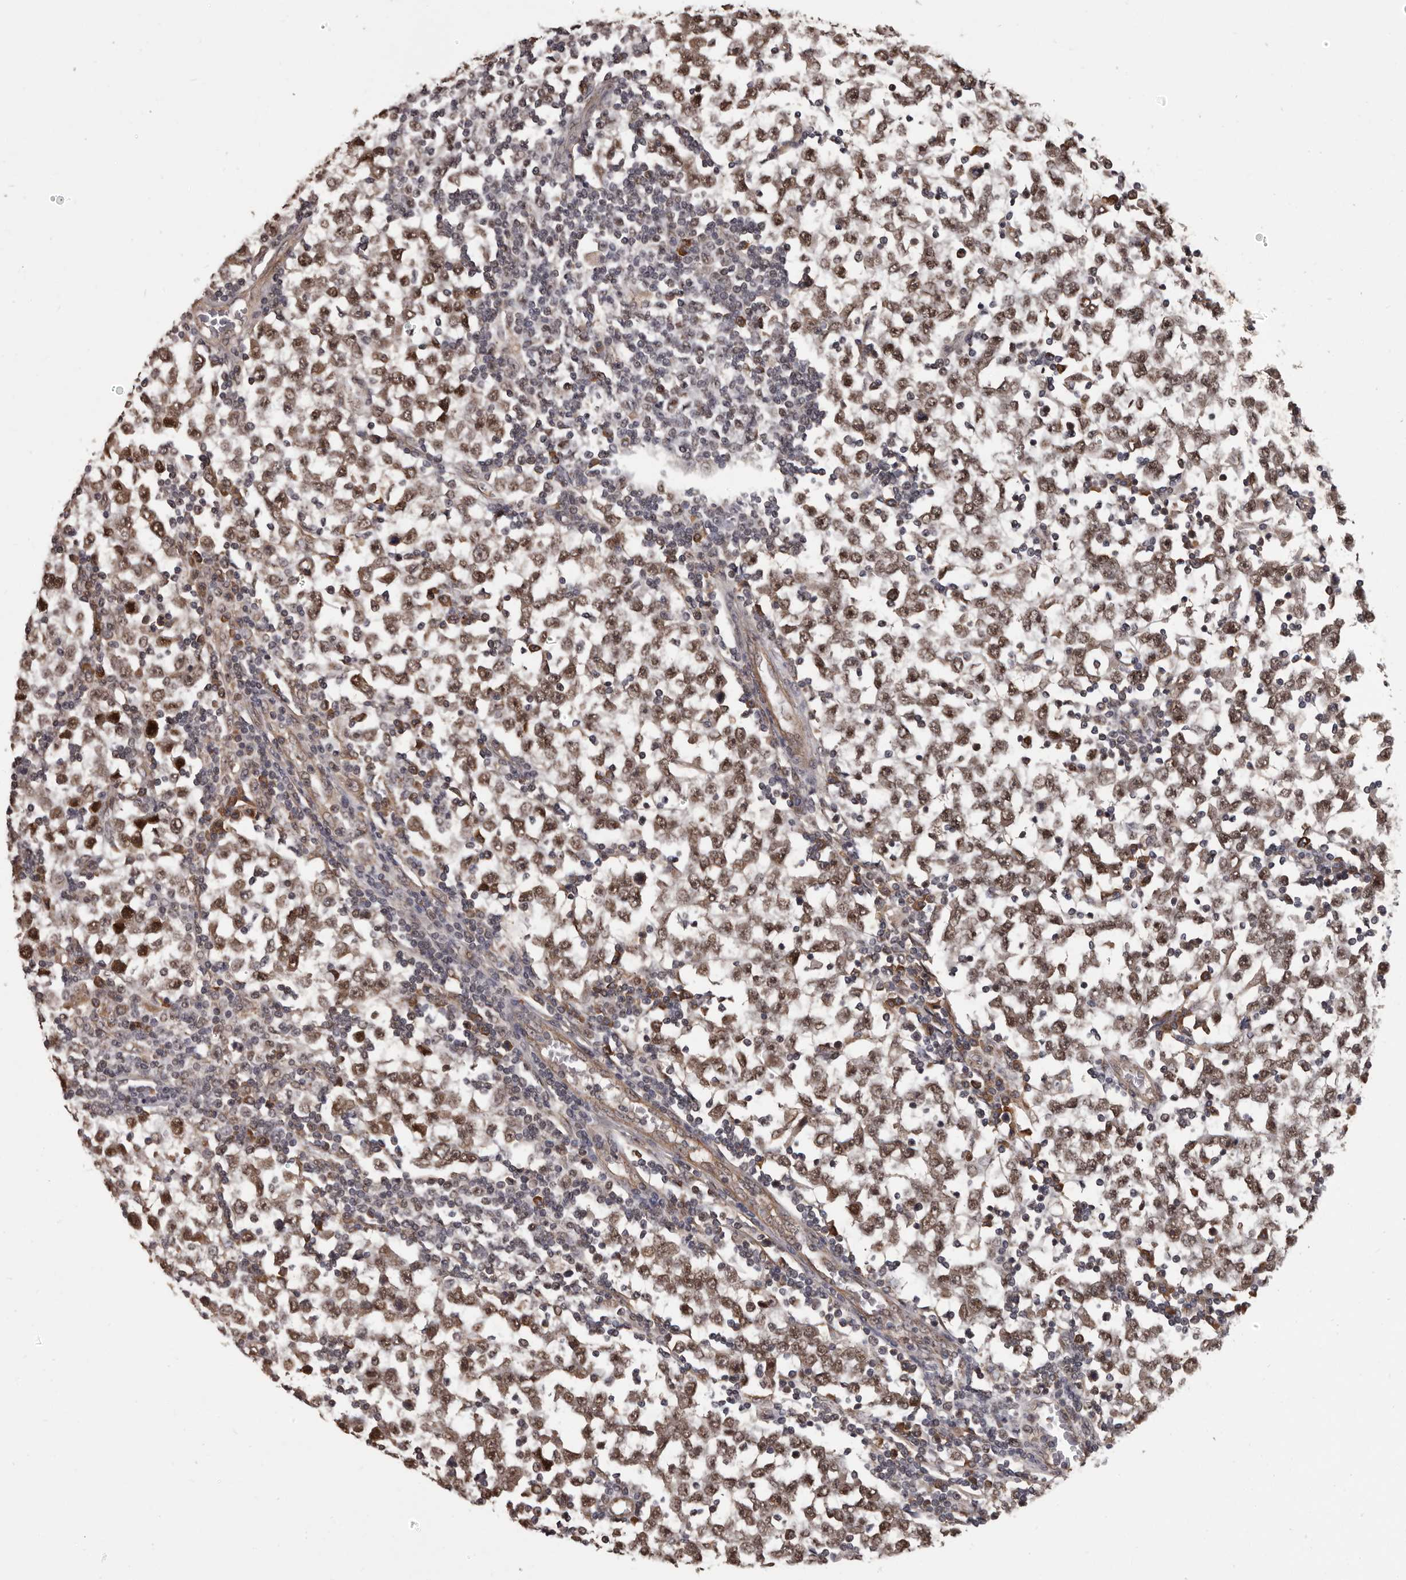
{"staining": {"intensity": "moderate", "quantity": ">75%", "location": "cytoplasmic/membranous,nuclear"}, "tissue": "testis cancer", "cell_type": "Tumor cells", "image_type": "cancer", "snomed": [{"axis": "morphology", "description": "Seminoma, NOS"}, {"axis": "topography", "description": "Testis"}], "caption": "Tumor cells display medium levels of moderate cytoplasmic/membranous and nuclear staining in approximately >75% of cells in seminoma (testis). (Brightfield microscopy of DAB IHC at high magnification).", "gene": "SLITRK6", "patient": {"sex": "male", "age": 65}}